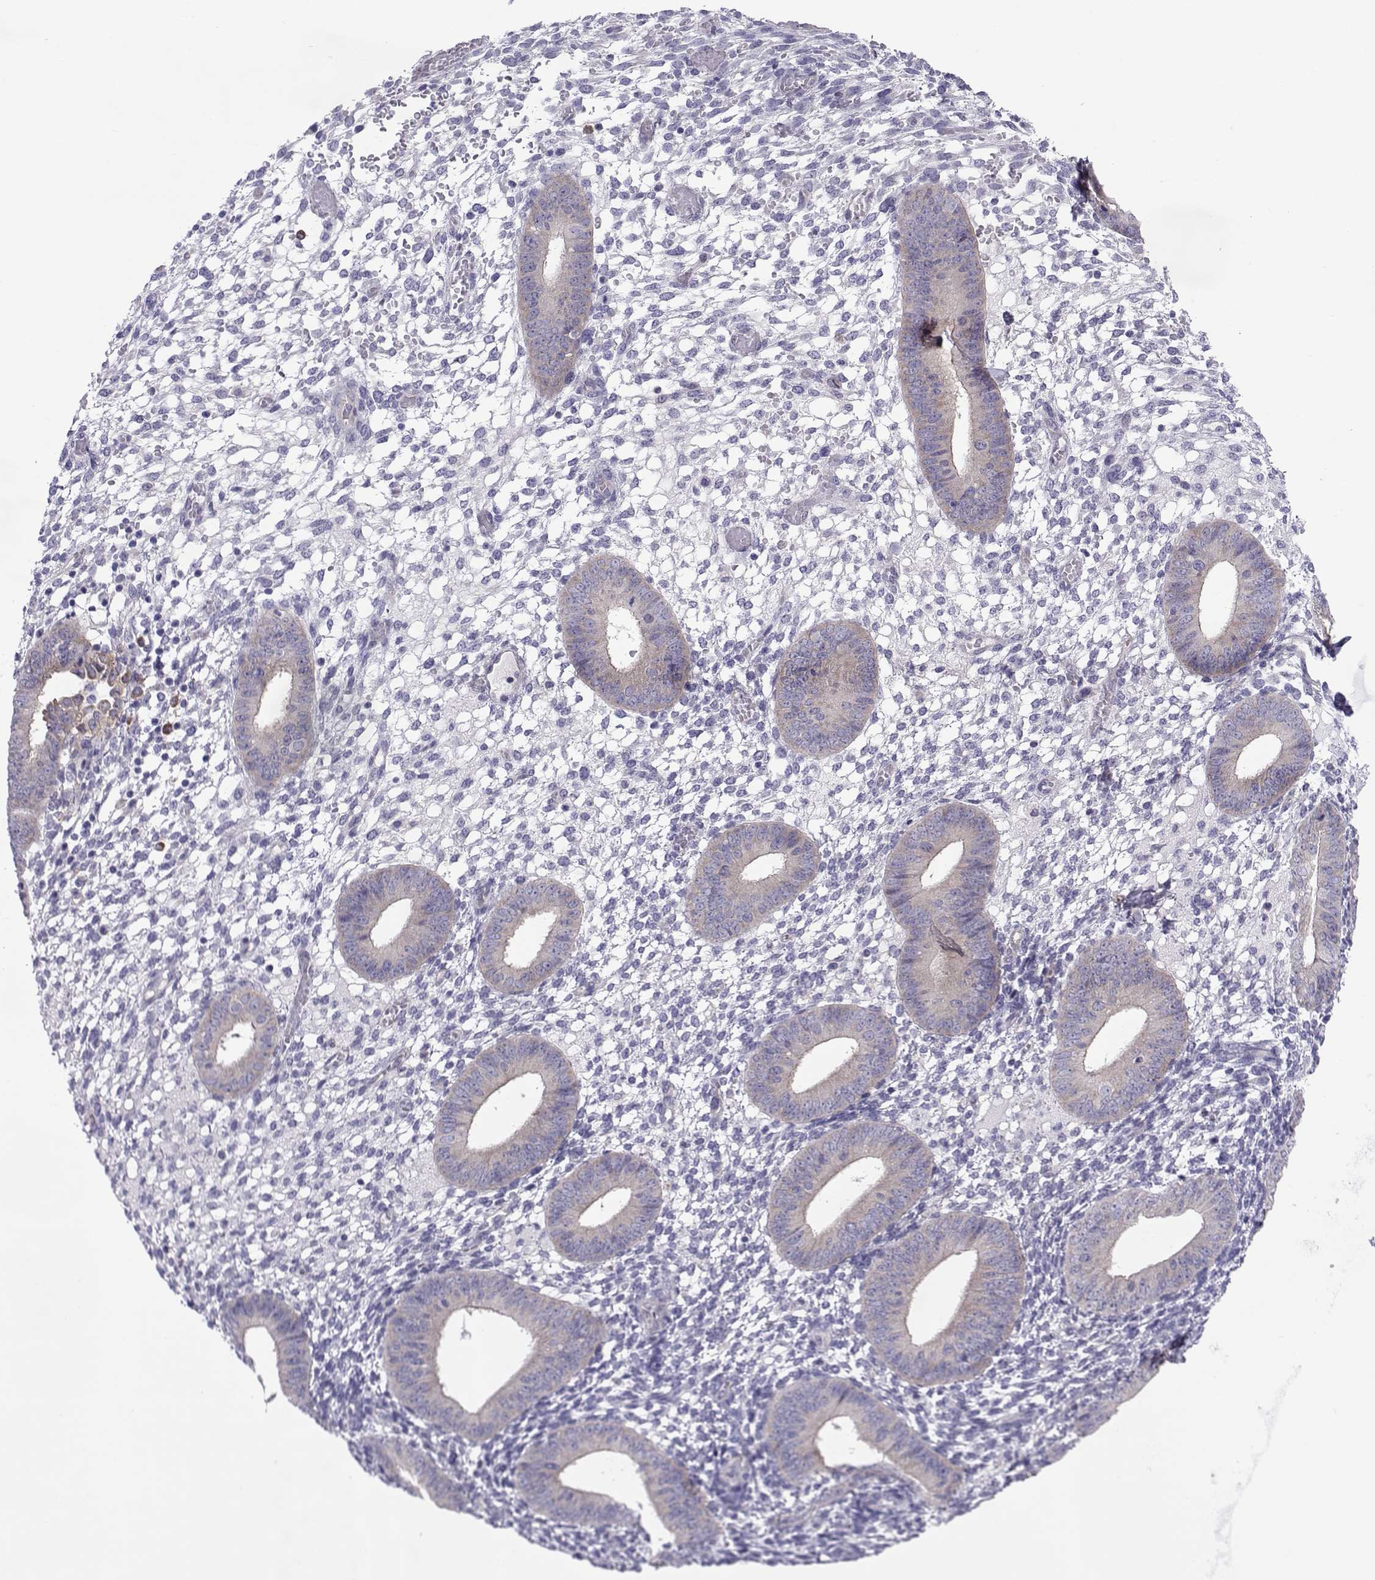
{"staining": {"intensity": "negative", "quantity": "none", "location": "none"}, "tissue": "endometrium", "cell_type": "Cells in endometrial stroma", "image_type": "normal", "snomed": [{"axis": "morphology", "description": "Normal tissue, NOS"}, {"axis": "topography", "description": "Endometrium"}], "caption": "A high-resolution micrograph shows immunohistochemistry (IHC) staining of unremarkable endometrium, which shows no significant positivity in cells in endometrial stroma. The staining was performed using DAB (3,3'-diaminobenzidine) to visualize the protein expression in brown, while the nuclei were stained in blue with hematoxylin (Magnification: 20x).", "gene": "COL22A1", "patient": {"sex": "female", "age": 39}}